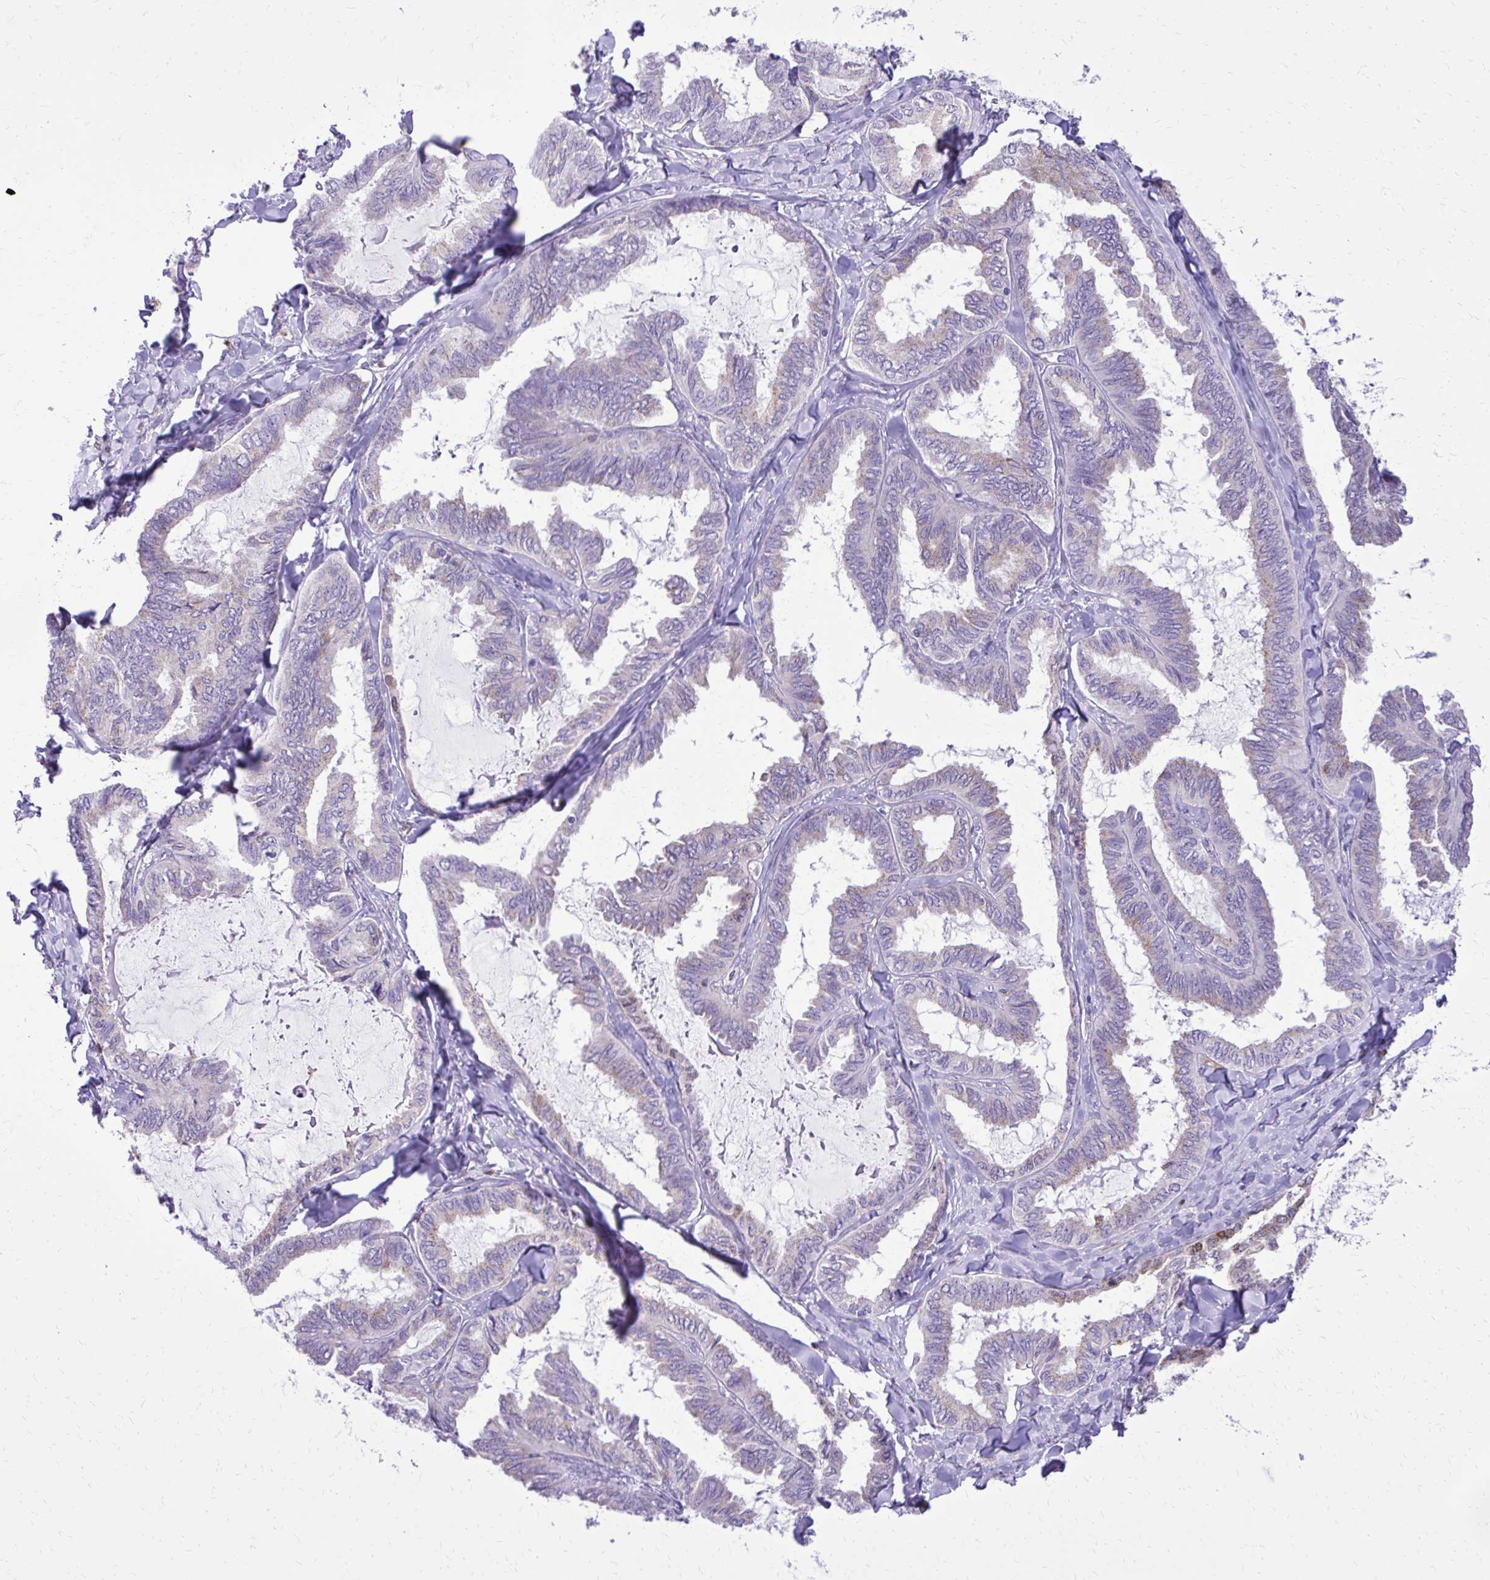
{"staining": {"intensity": "negative", "quantity": "none", "location": "none"}, "tissue": "ovarian cancer", "cell_type": "Tumor cells", "image_type": "cancer", "snomed": [{"axis": "morphology", "description": "Carcinoma, endometroid"}, {"axis": "topography", "description": "Ovary"}], "caption": "The histopathology image shows no significant staining in tumor cells of ovarian cancer (endometroid carcinoma).", "gene": "CAT", "patient": {"sex": "female", "age": 70}}